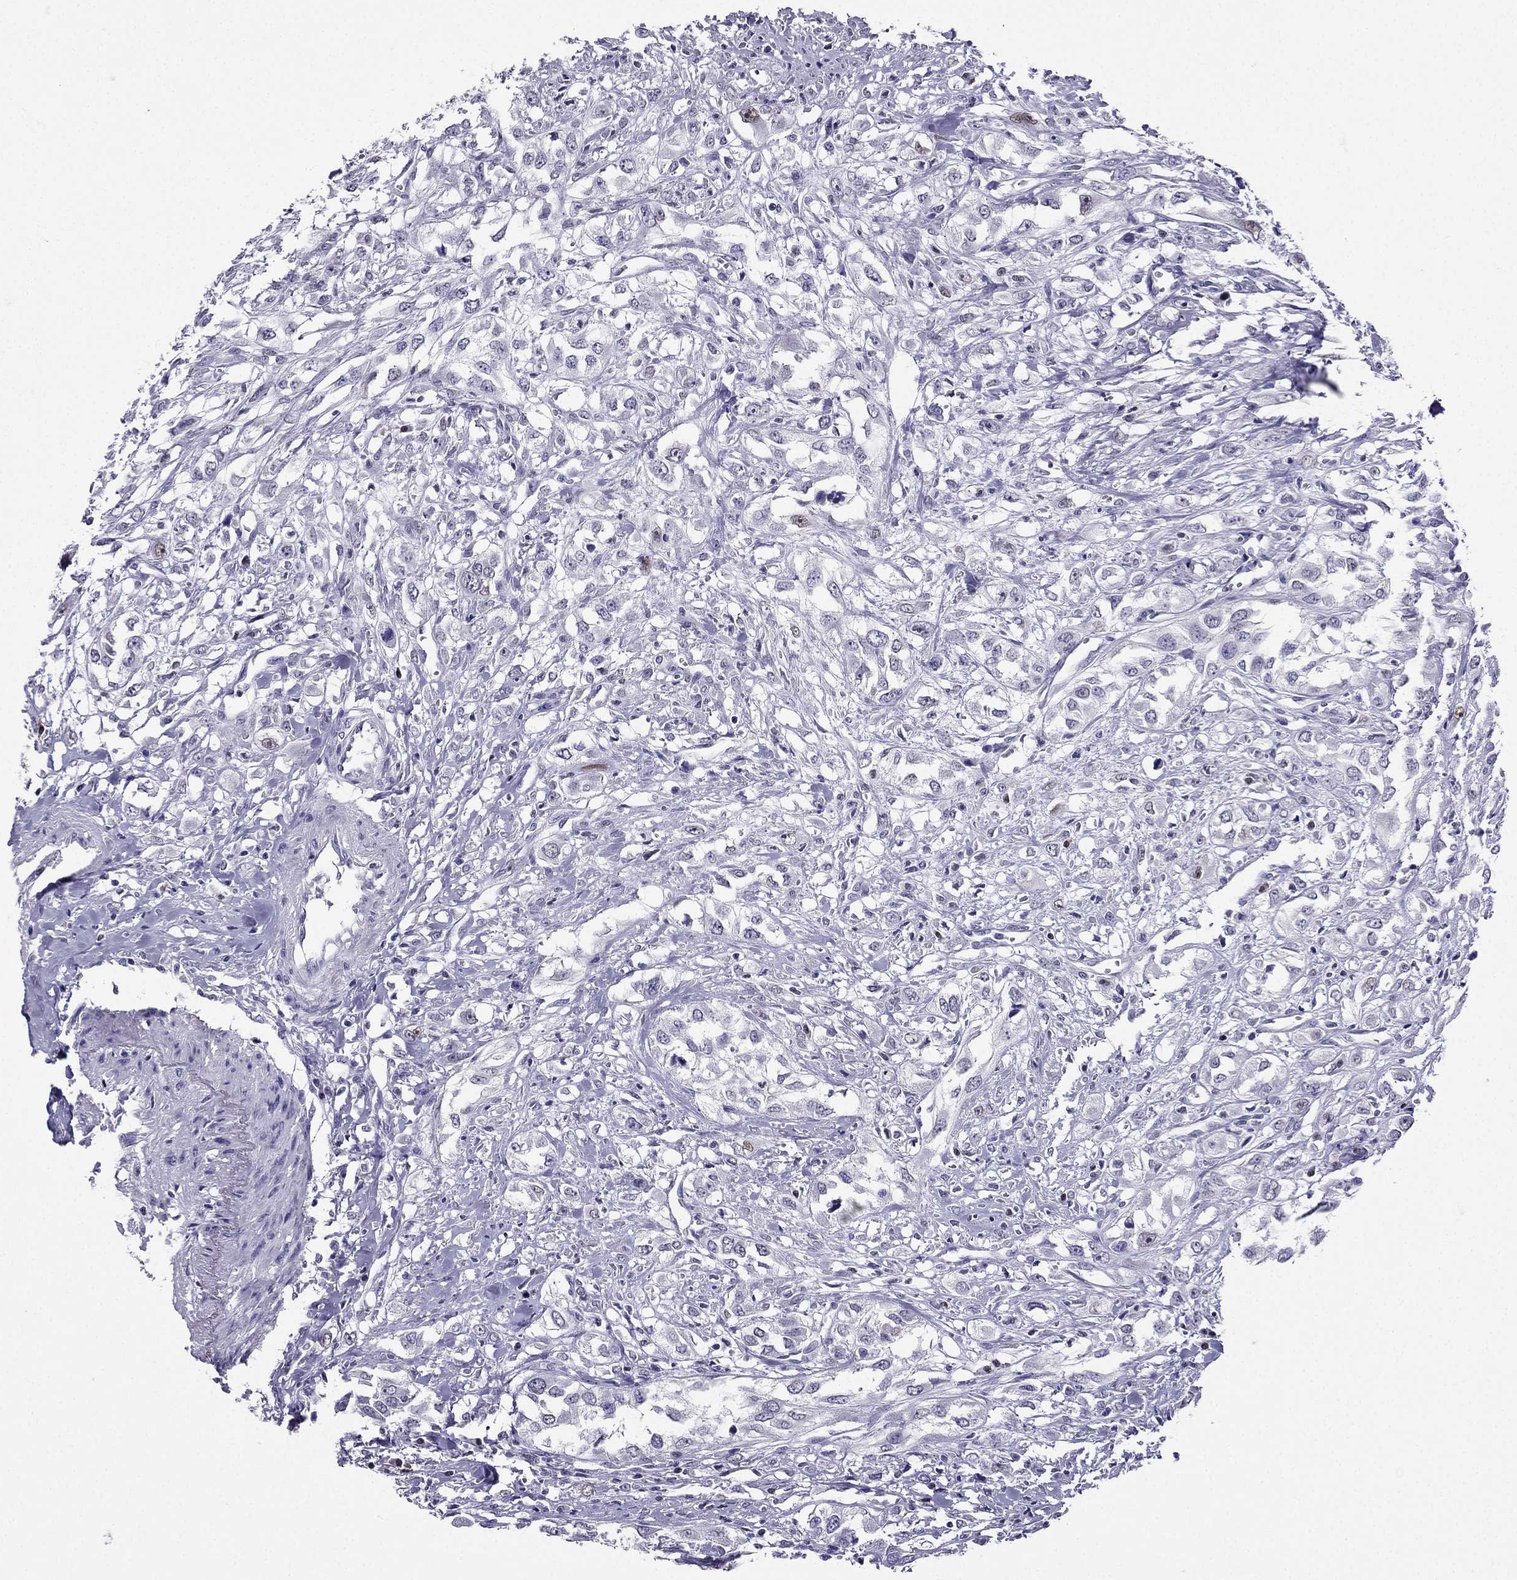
{"staining": {"intensity": "negative", "quantity": "none", "location": "none"}, "tissue": "urothelial cancer", "cell_type": "Tumor cells", "image_type": "cancer", "snomed": [{"axis": "morphology", "description": "Urothelial carcinoma, High grade"}, {"axis": "topography", "description": "Urinary bladder"}], "caption": "Urothelial cancer was stained to show a protein in brown. There is no significant positivity in tumor cells. The staining is performed using DAB (3,3'-diaminobenzidine) brown chromogen with nuclei counter-stained in using hematoxylin.", "gene": "ARID3A", "patient": {"sex": "male", "age": 67}}